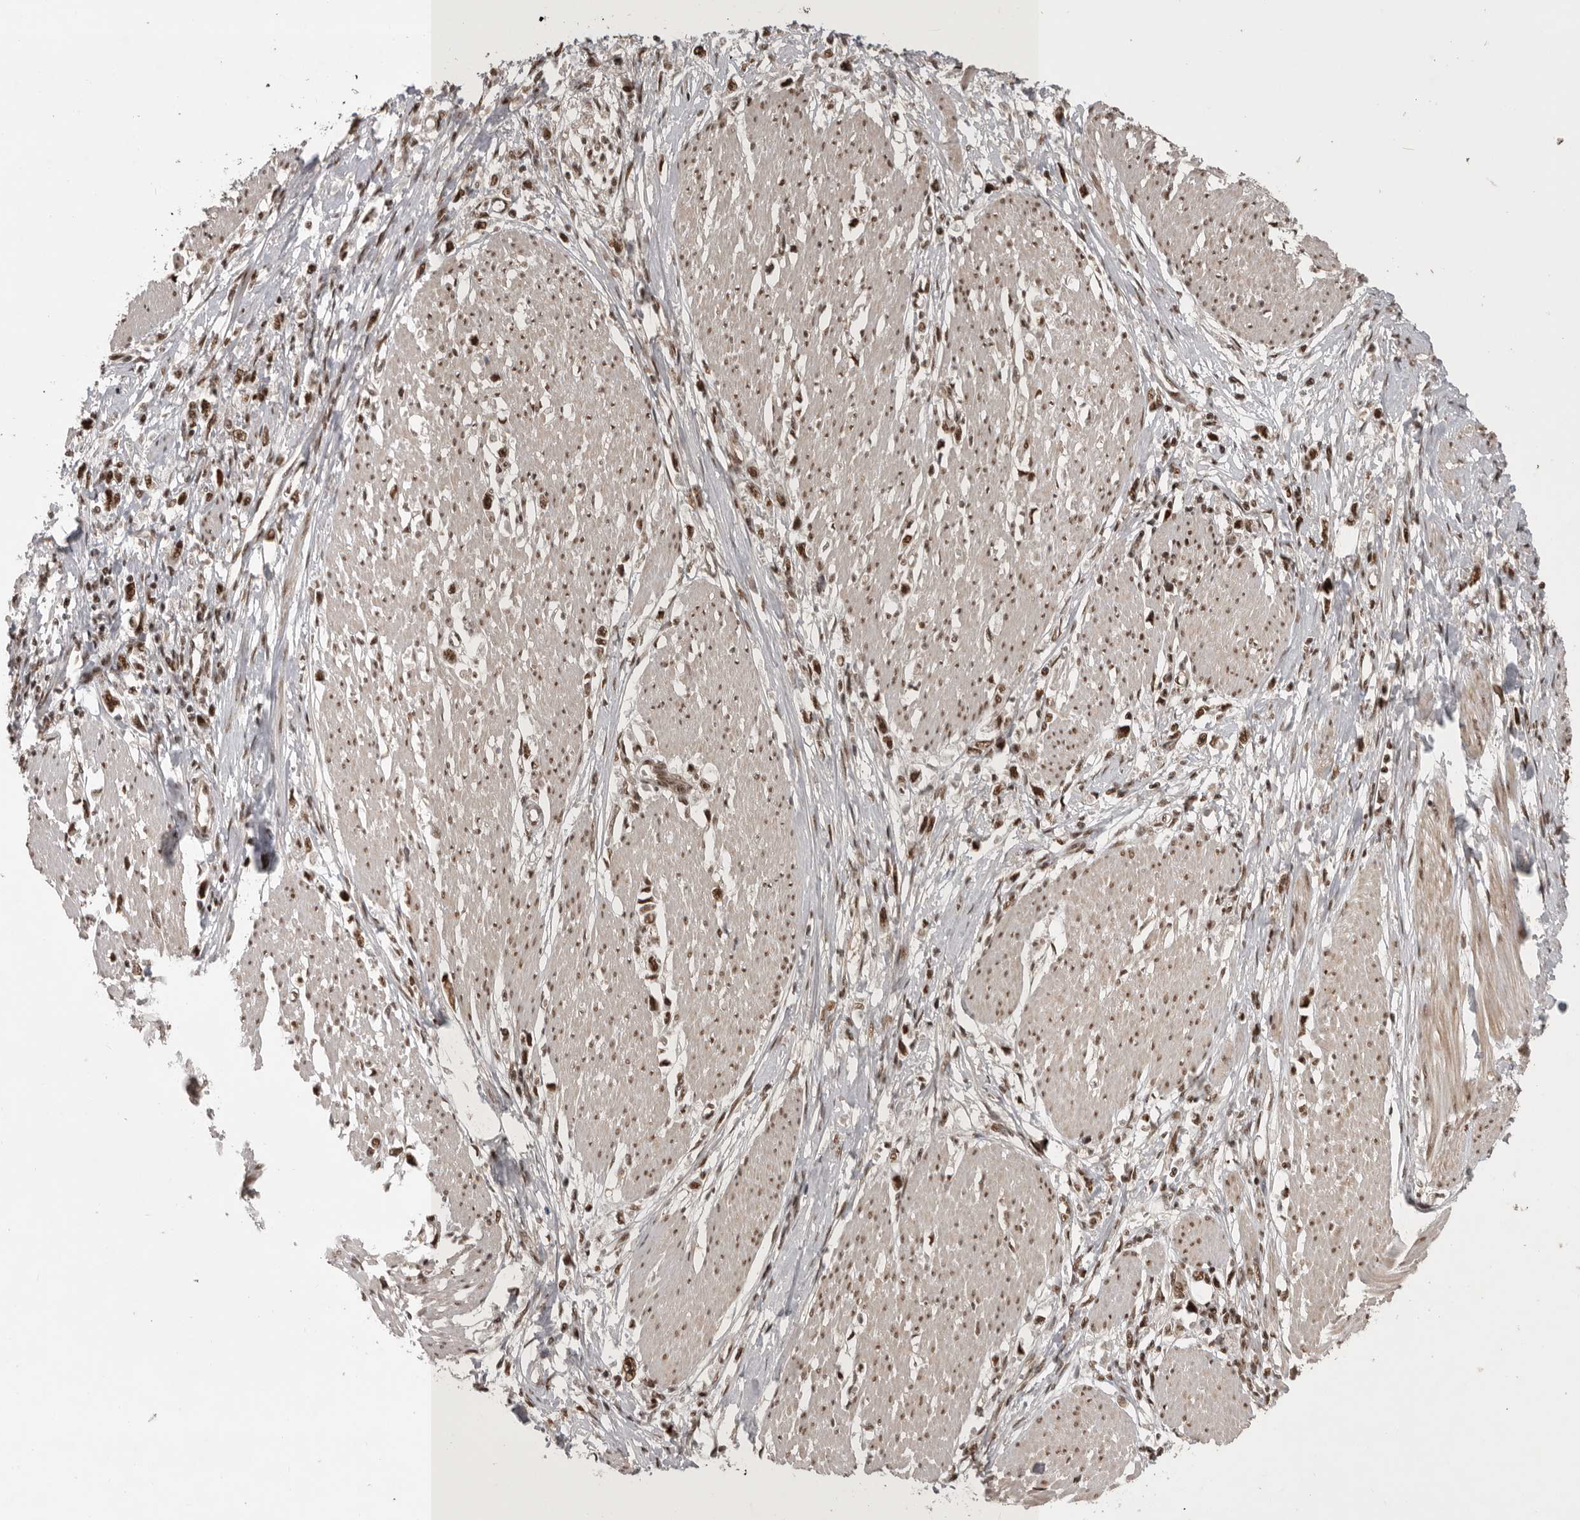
{"staining": {"intensity": "strong", "quantity": ">75%", "location": "nuclear"}, "tissue": "stomach cancer", "cell_type": "Tumor cells", "image_type": "cancer", "snomed": [{"axis": "morphology", "description": "Adenocarcinoma, NOS"}, {"axis": "topography", "description": "Stomach"}], "caption": "High-power microscopy captured an immunohistochemistry image of stomach cancer, revealing strong nuclear expression in about >75% of tumor cells.", "gene": "CBLL1", "patient": {"sex": "female", "age": 59}}